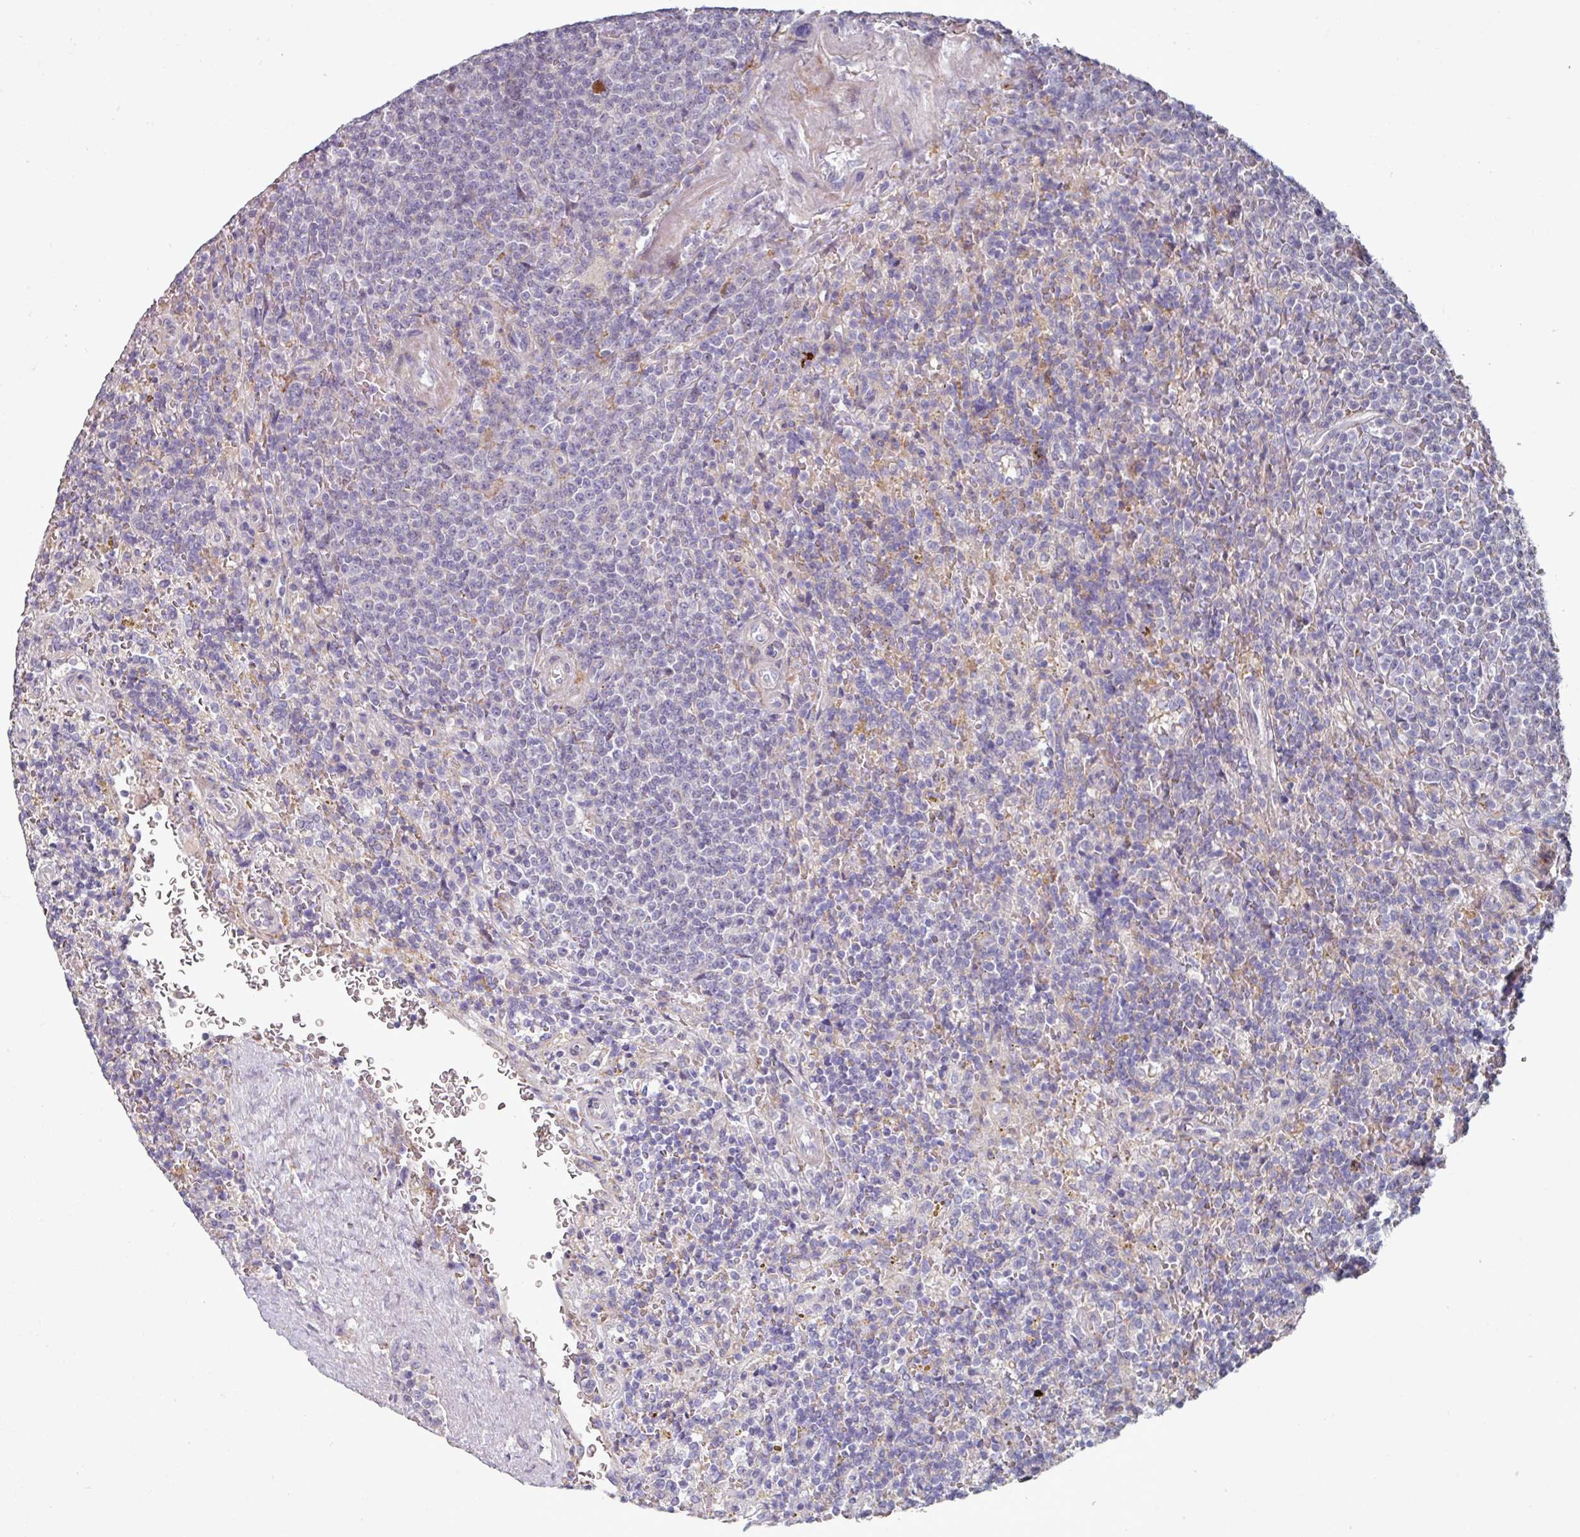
{"staining": {"intensity": "negative", "quantity": "none", "location": "none"}, "tissue": "lymphoma", "cell_type": "Tumor cells", "image_type": "cancer", "snomed": [{"axis": "morphology", "description": "Malignant lymphoma, non-Hodgkin's type, Low grade"}, {"axis": "topography", "description": "Spleen"}], "caption": "High power microscopy histopathology image of an IHC micrograph of lymphoma, revealing no significant expression in tumor cells.", "gene": "WSB2", "patient": {"sex": "male", "age": 67}}